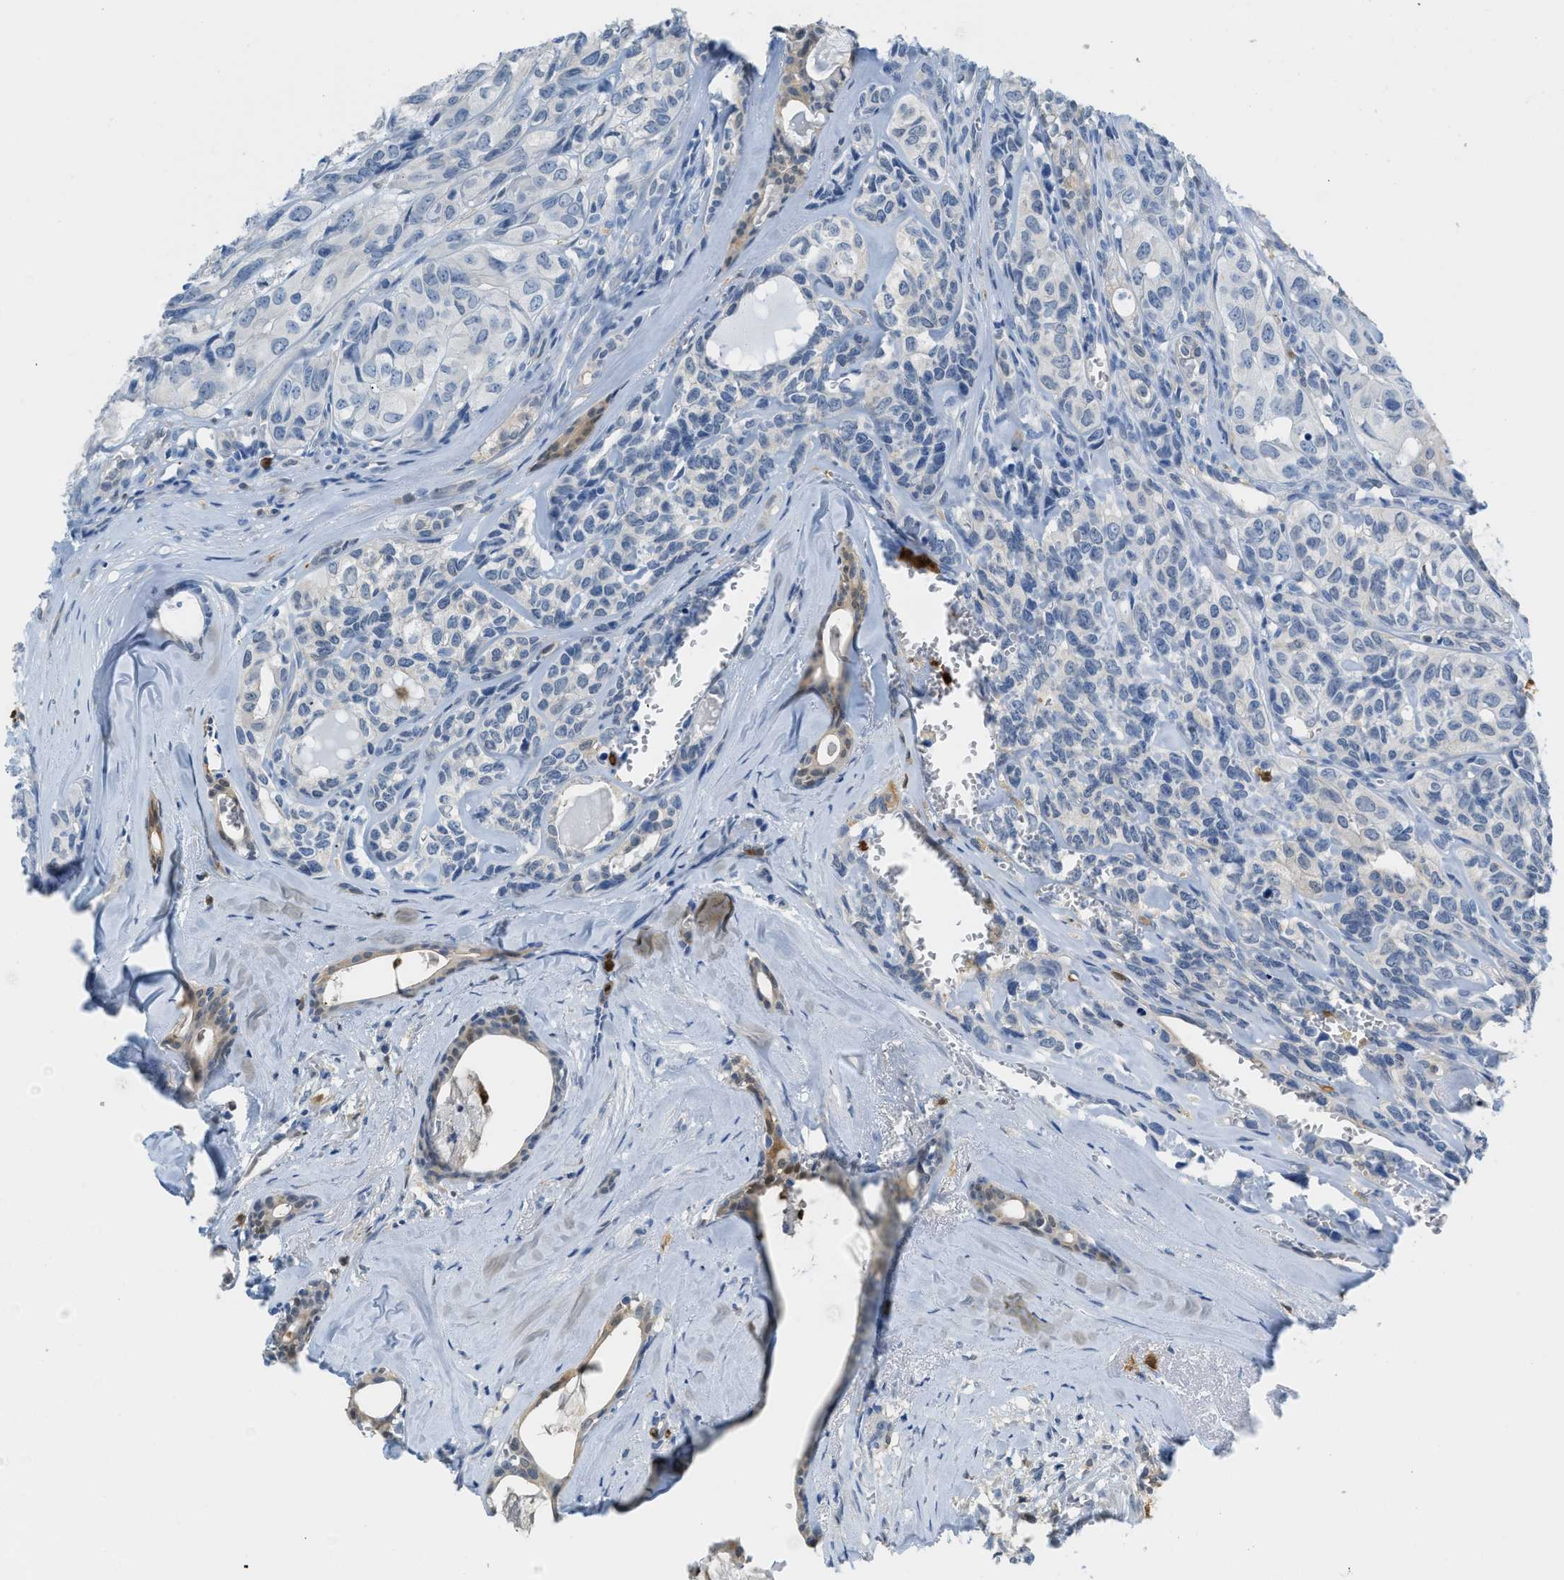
{"staining": {"intensity": "negative", "quantity": "none", "location": "none"}, "tissue": "head and neck cancer", "cell_type": "Tumor cells", "image_type": "cancer", "snomed": [{"axis": "morphology", "description": "Adenocarcinoma, NOS"}, {"axis": "topography", "description": "Salivary gland, NOS"}, {"axis": "topography", "description": "Head-Neck"}], "caption": "Image shows no protein staining in tumor cells of head and neck cancer tissue.", "gene": "SERPINB1", "patient": {"sex": "female", "age": 76}}